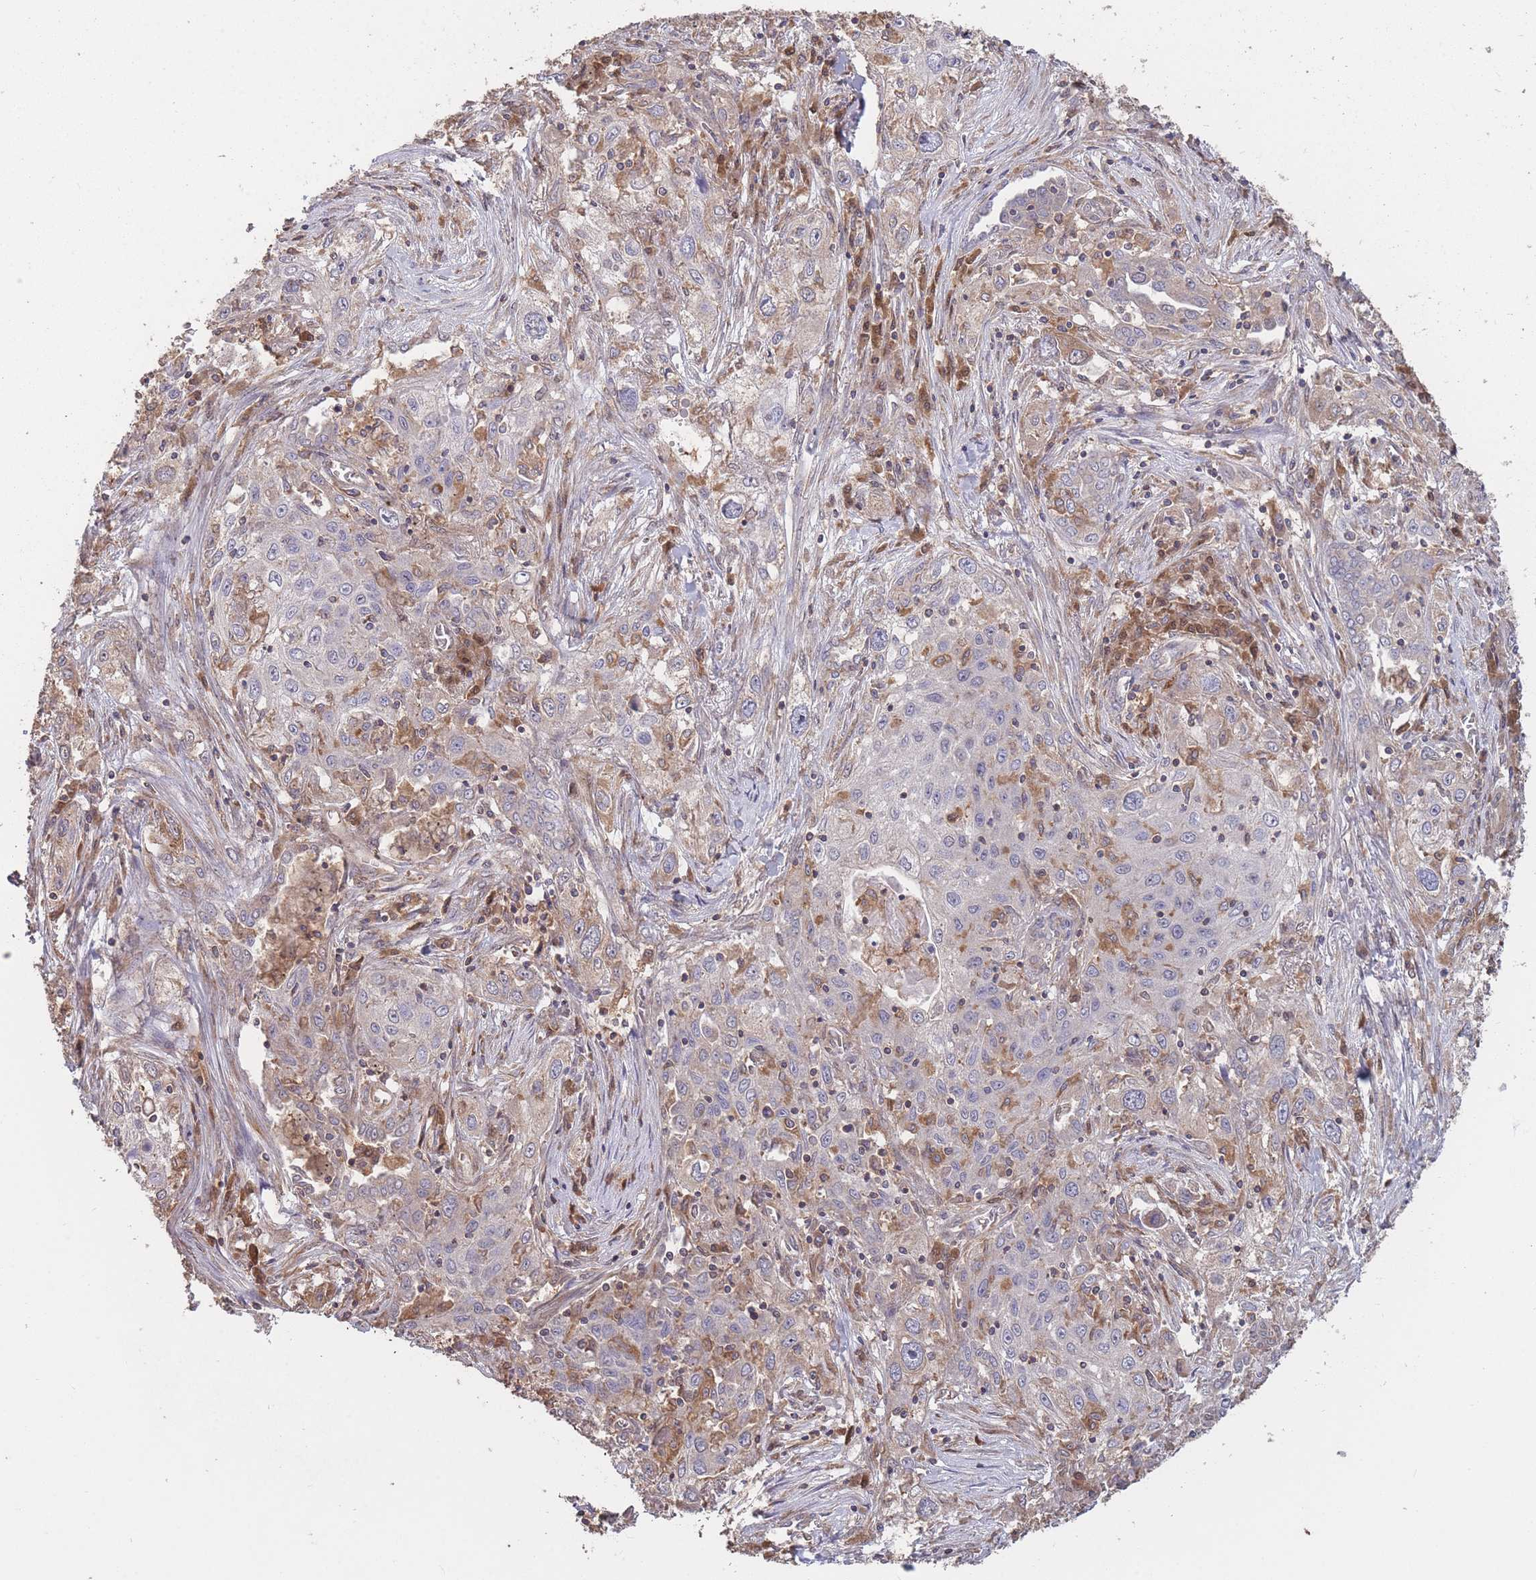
{"staining": {"intensity": "negative", "quantity": "none", "location": "none"}, "tissue": "lung cancer", "cell_type": "Tumor cells", "image_type": "cancer", "snomed": [{"axis": "morphology", "description": "Squamous cell carcinoma, NOS"}, {"axis": "topography", "description": "Lung"}], "caption": "High power microscopy image of an immunohistochemistry photomicrograph of lung cancer, revealing no significant positivity in tumor cells.", "gene": "GMIP", "patient": {"sex": "female", "age": 69}}